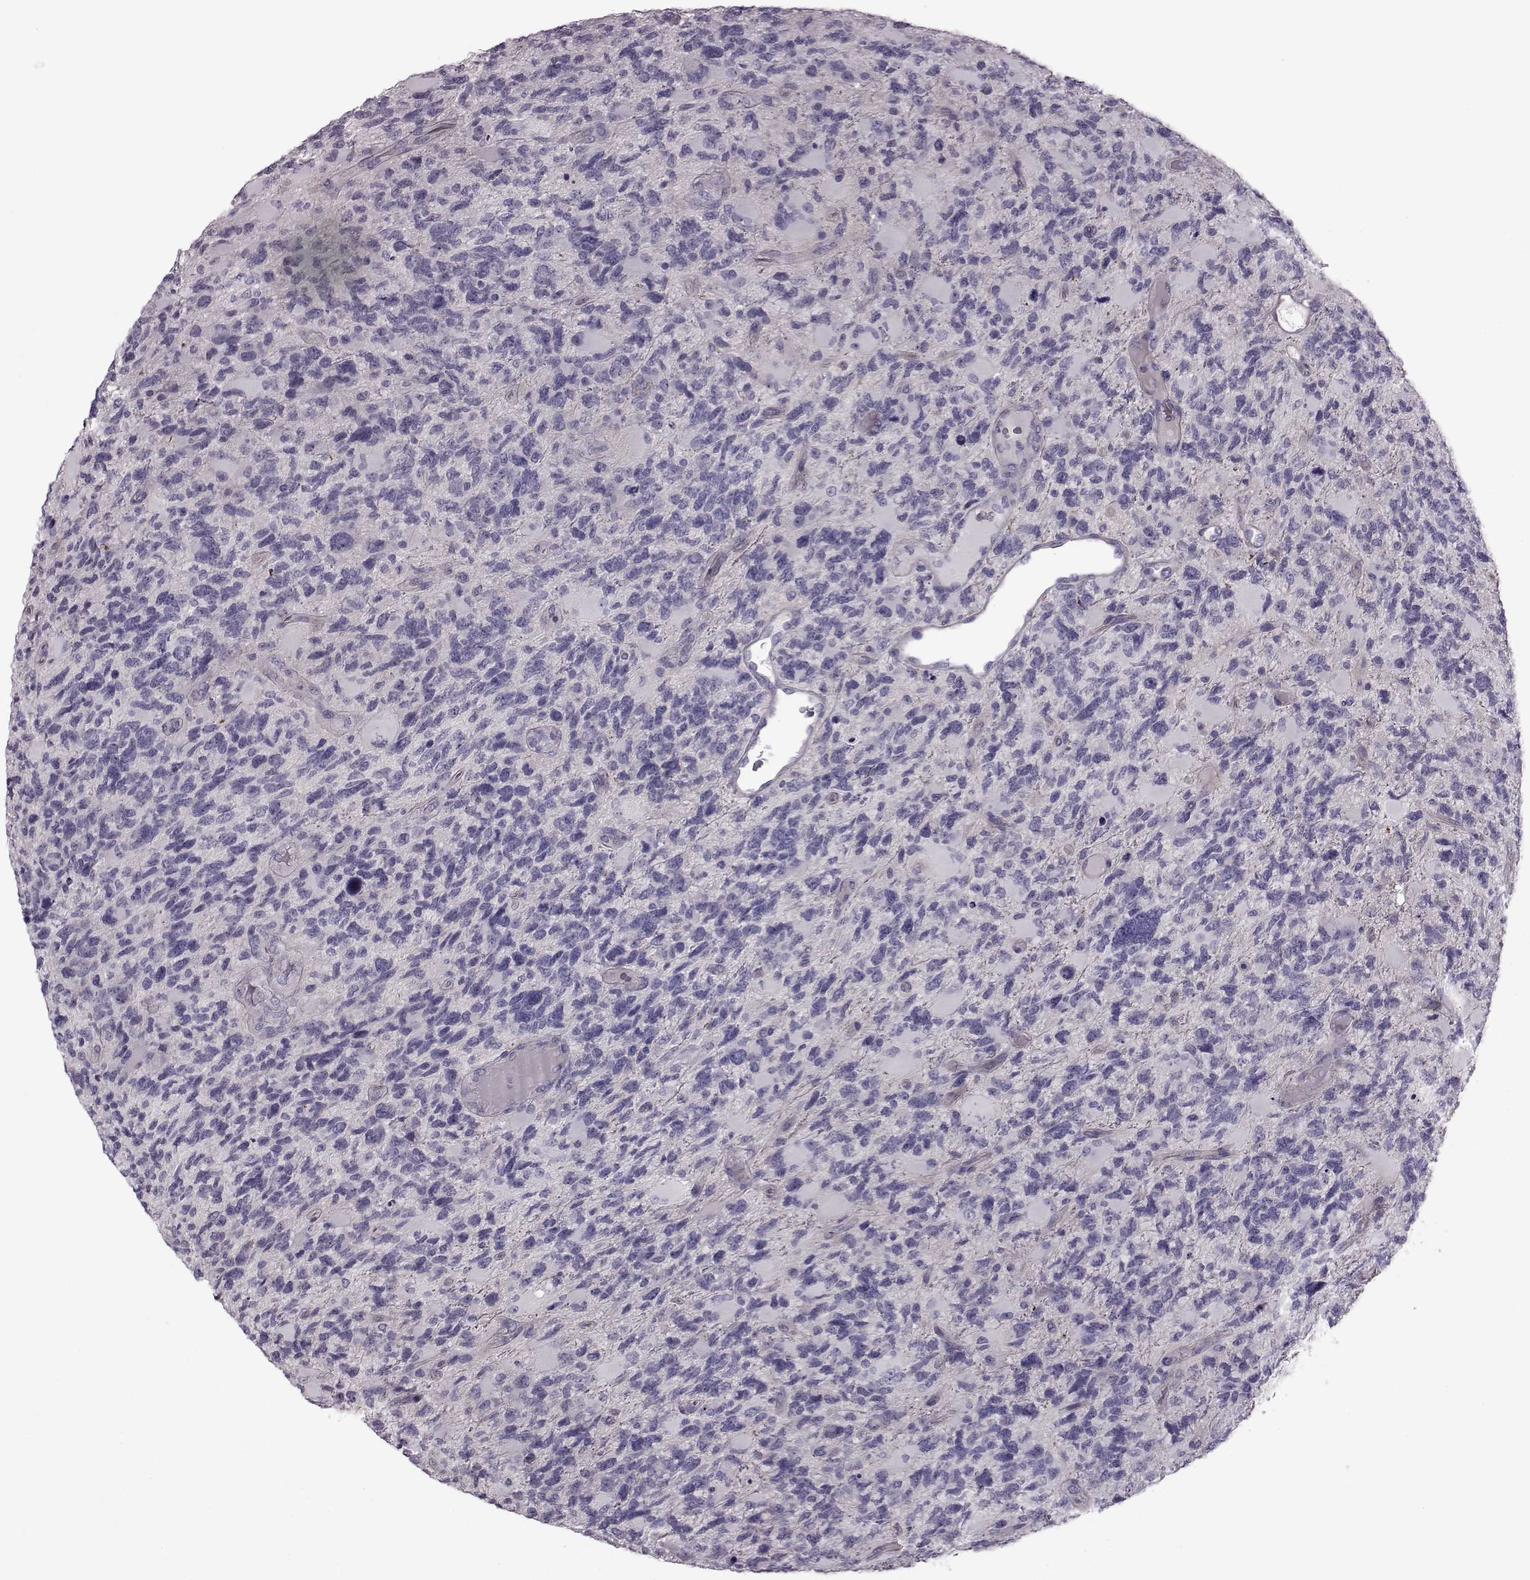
{"staining": {"intensity": "negative", "quantity": "none", "location": "none"}, "tissue": "glioma", "cell_type": "Tumor cells", "image_type": "cancer", "snomed": [{"axis": "morphology", "description": "Glioma, malignant, High grade"}, {"axis": "topography", "description": "Brain"}], "caption": "Glioma was stained to show a protein in brown. There is no significant staining in tumor cells.", "gene": "SNTG1", "patient": {"sex": "female", "age": 71}}